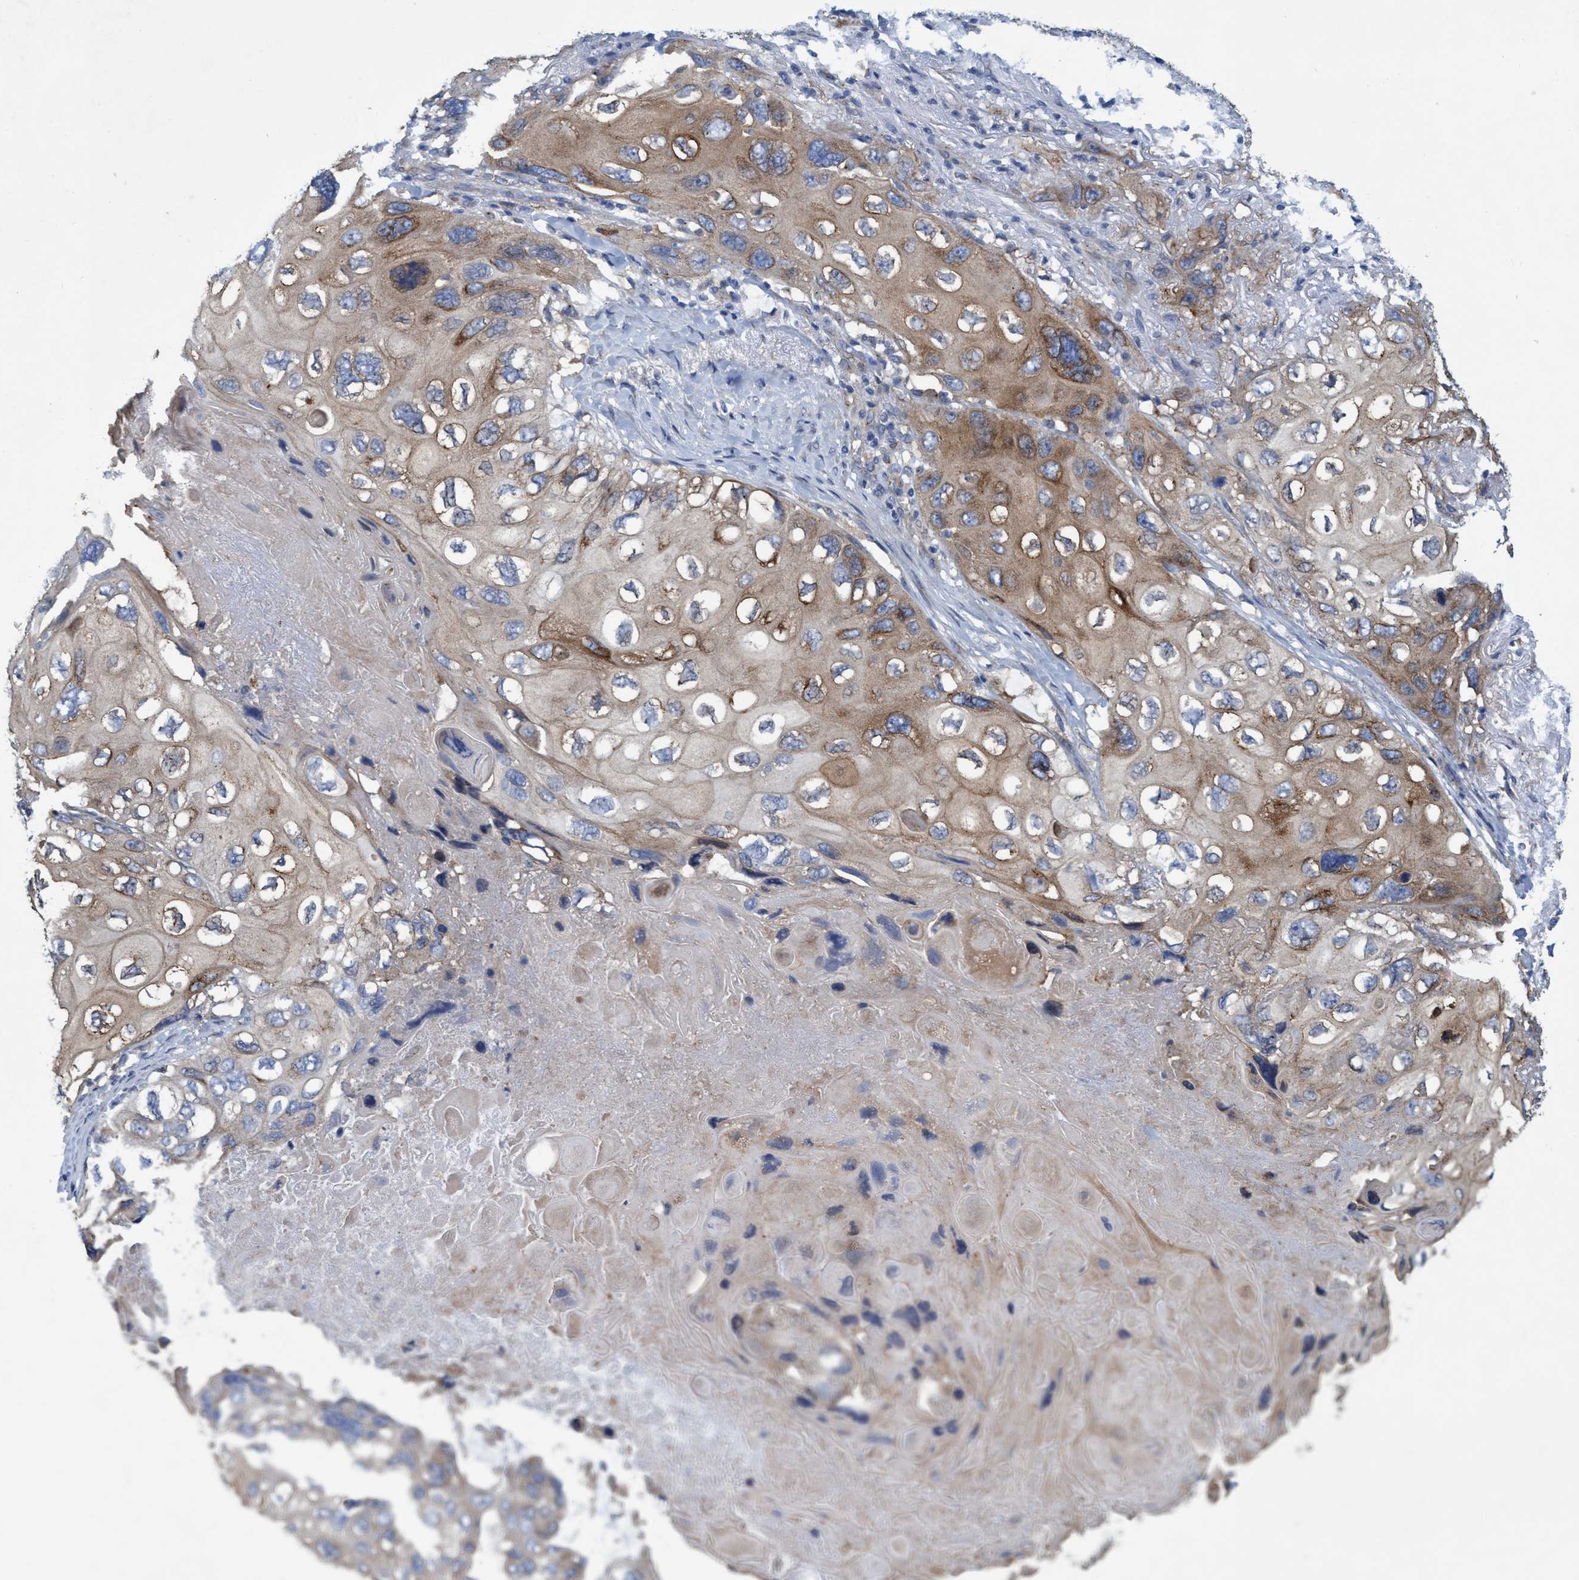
{"staining": {"intensity": "weak", "quantity": "25%-75%", "location": "cytoplasmic/membranous"}, "tissue": "lung cancer", "cell_type": "Tumor cells", "image_type": "cancer", "snomed": [{"axis": "morphology", "description": "Squamous cell carcinoma, NOS"}, {"axis": "topography", "description": "Lung"}], "caption": "Immunohistochemistry image of lung cancer (squamous cell carcinoma) stained for a protein (brown), which exhibits low levels of weak cytoplasmic/membranous expression in about 25%-75% of tumor cells.", "gene": "BICD2", "patient": {"sex": "female", "age": 73}}